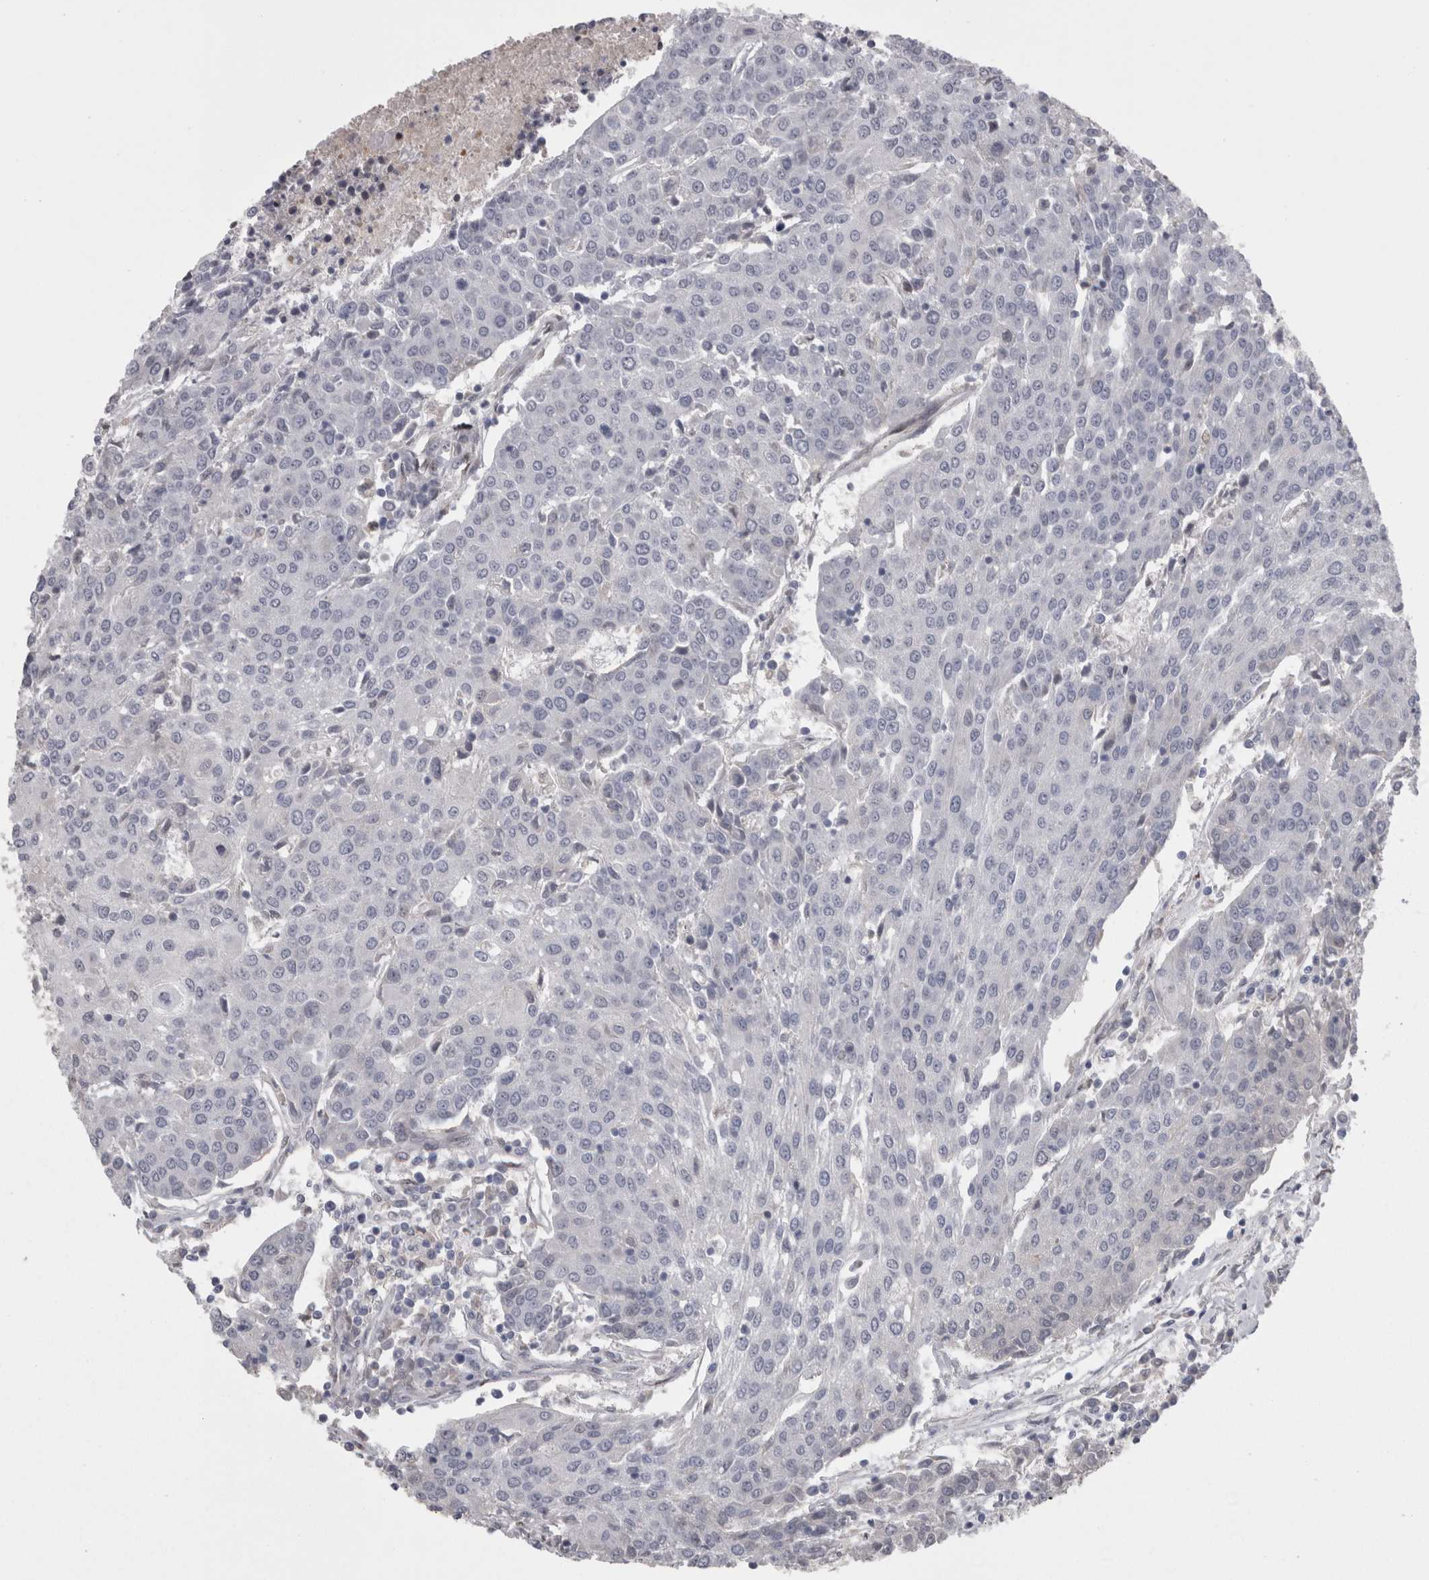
{"staining": {"intensity": "negative", "quantity": "none", "location": "none"}, "tissue": "urothelial cancer", "cell_type": "Tumor cells", "image_type": "cancer", "snomed": [{"axis": "morphology", "description": "Urothelial carcinoma, High grade"}, {"axis": "topography", "description": "Urinary bladder"}], "caption": "The image exhibits no staining of tumor cells in urothelial cancer.", "gene": "C1orf54", "patient": {"sex": "female", "age": 85}}